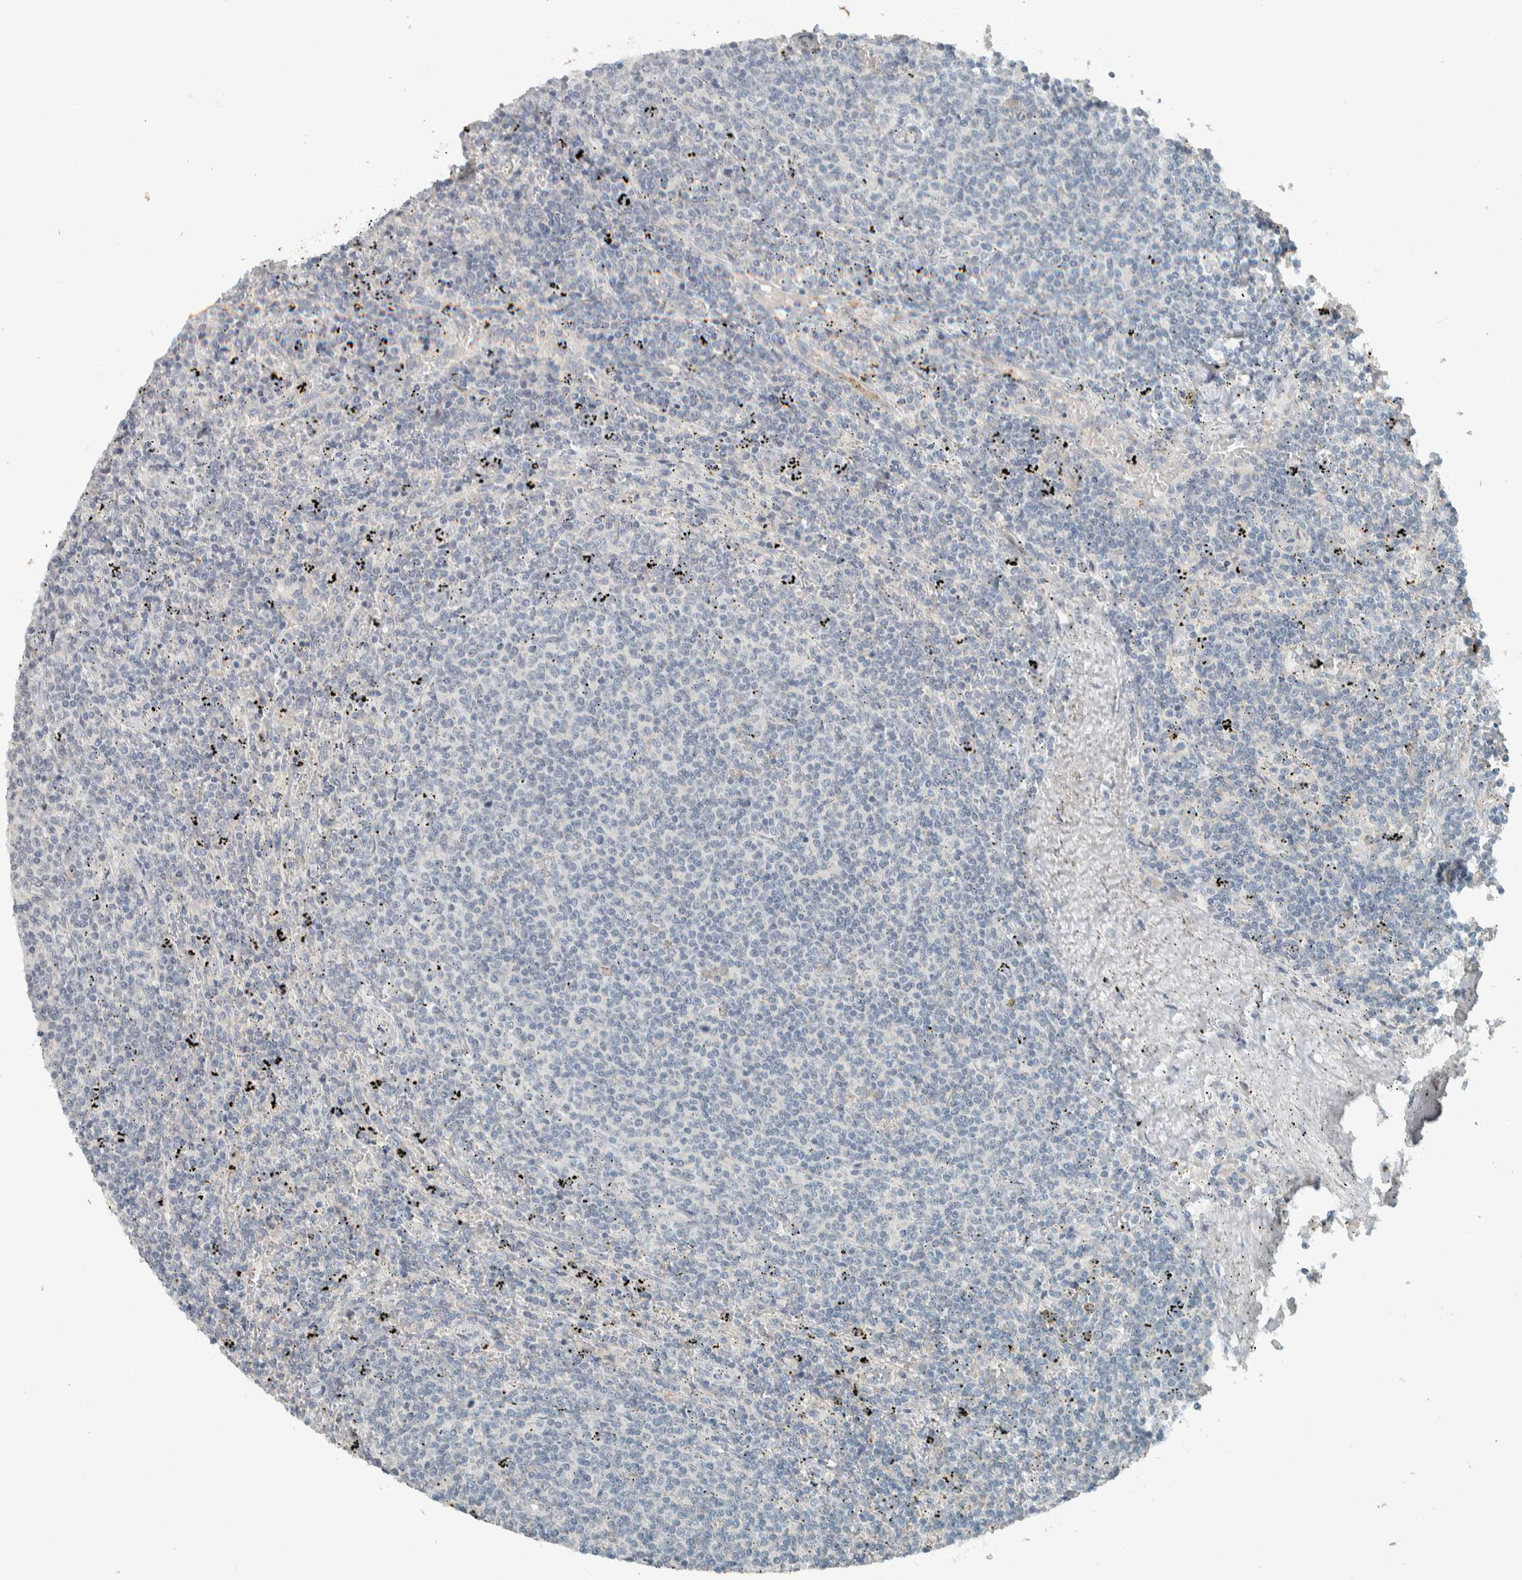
{"staining": {"intensity": "negative", "quantity": "none", "location": "none"}, "tissue": "lymphoma", "cell_type": "Tumor cells", "image_type": "cancer", "snomed": [{"axis": "morphology", "description": "Malignant lymphoma, non-Hodgkin's type, Low grade"}, {"axis": "topography", "description": "Spleen"}], "caption": "A high-resolution micrograph shows IHC staining of malignant lymphoma, non-Hodgkin's type (low-grade), which shows no significant staining in tumor cells. Nuclei are stained in blue.", "gene": "CERCAM", "patient": {"sex": "female", "age": 50}}